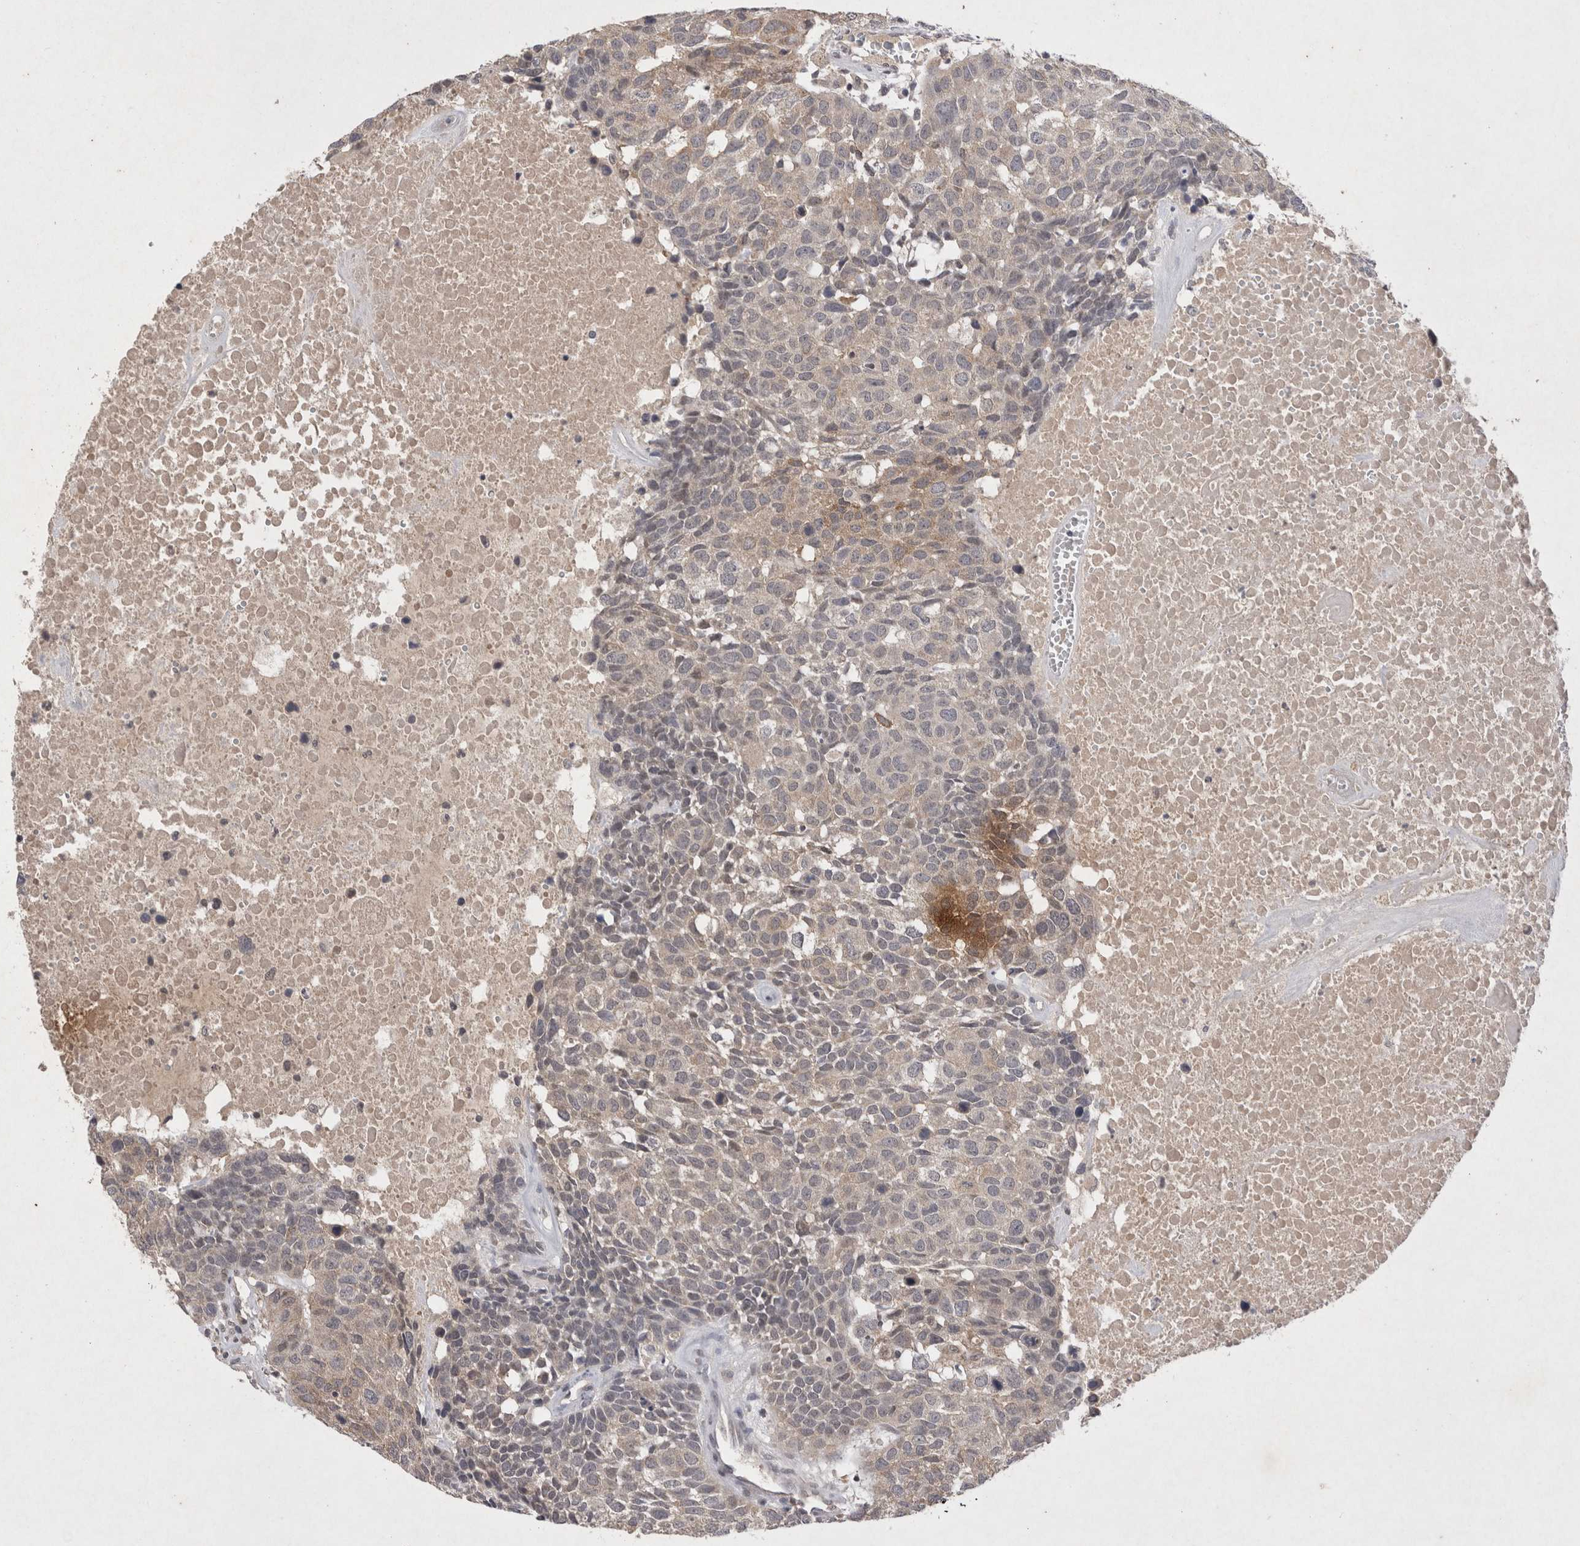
{"staining": {"intensity": "weak", "quantity": "<25%", "location": "cytoplasmic/membranous"}, "tissue": "head and neck cancer", "cell_type": "Tumor cells", "image_type": "cancer", "snomed": [{"axis": "morphology", "description": "Squamous cell carcinoma, NOS"}, {"axis": "topography", "description": "Head-Neck"}], "caption": "Immunohistochemical staining of squamous cell carcinoma (head and neck) demonstrates no significant positivity in tumor cells.", "gene": "RASSF3", "patient": {"sex": "male", "age": 66}}